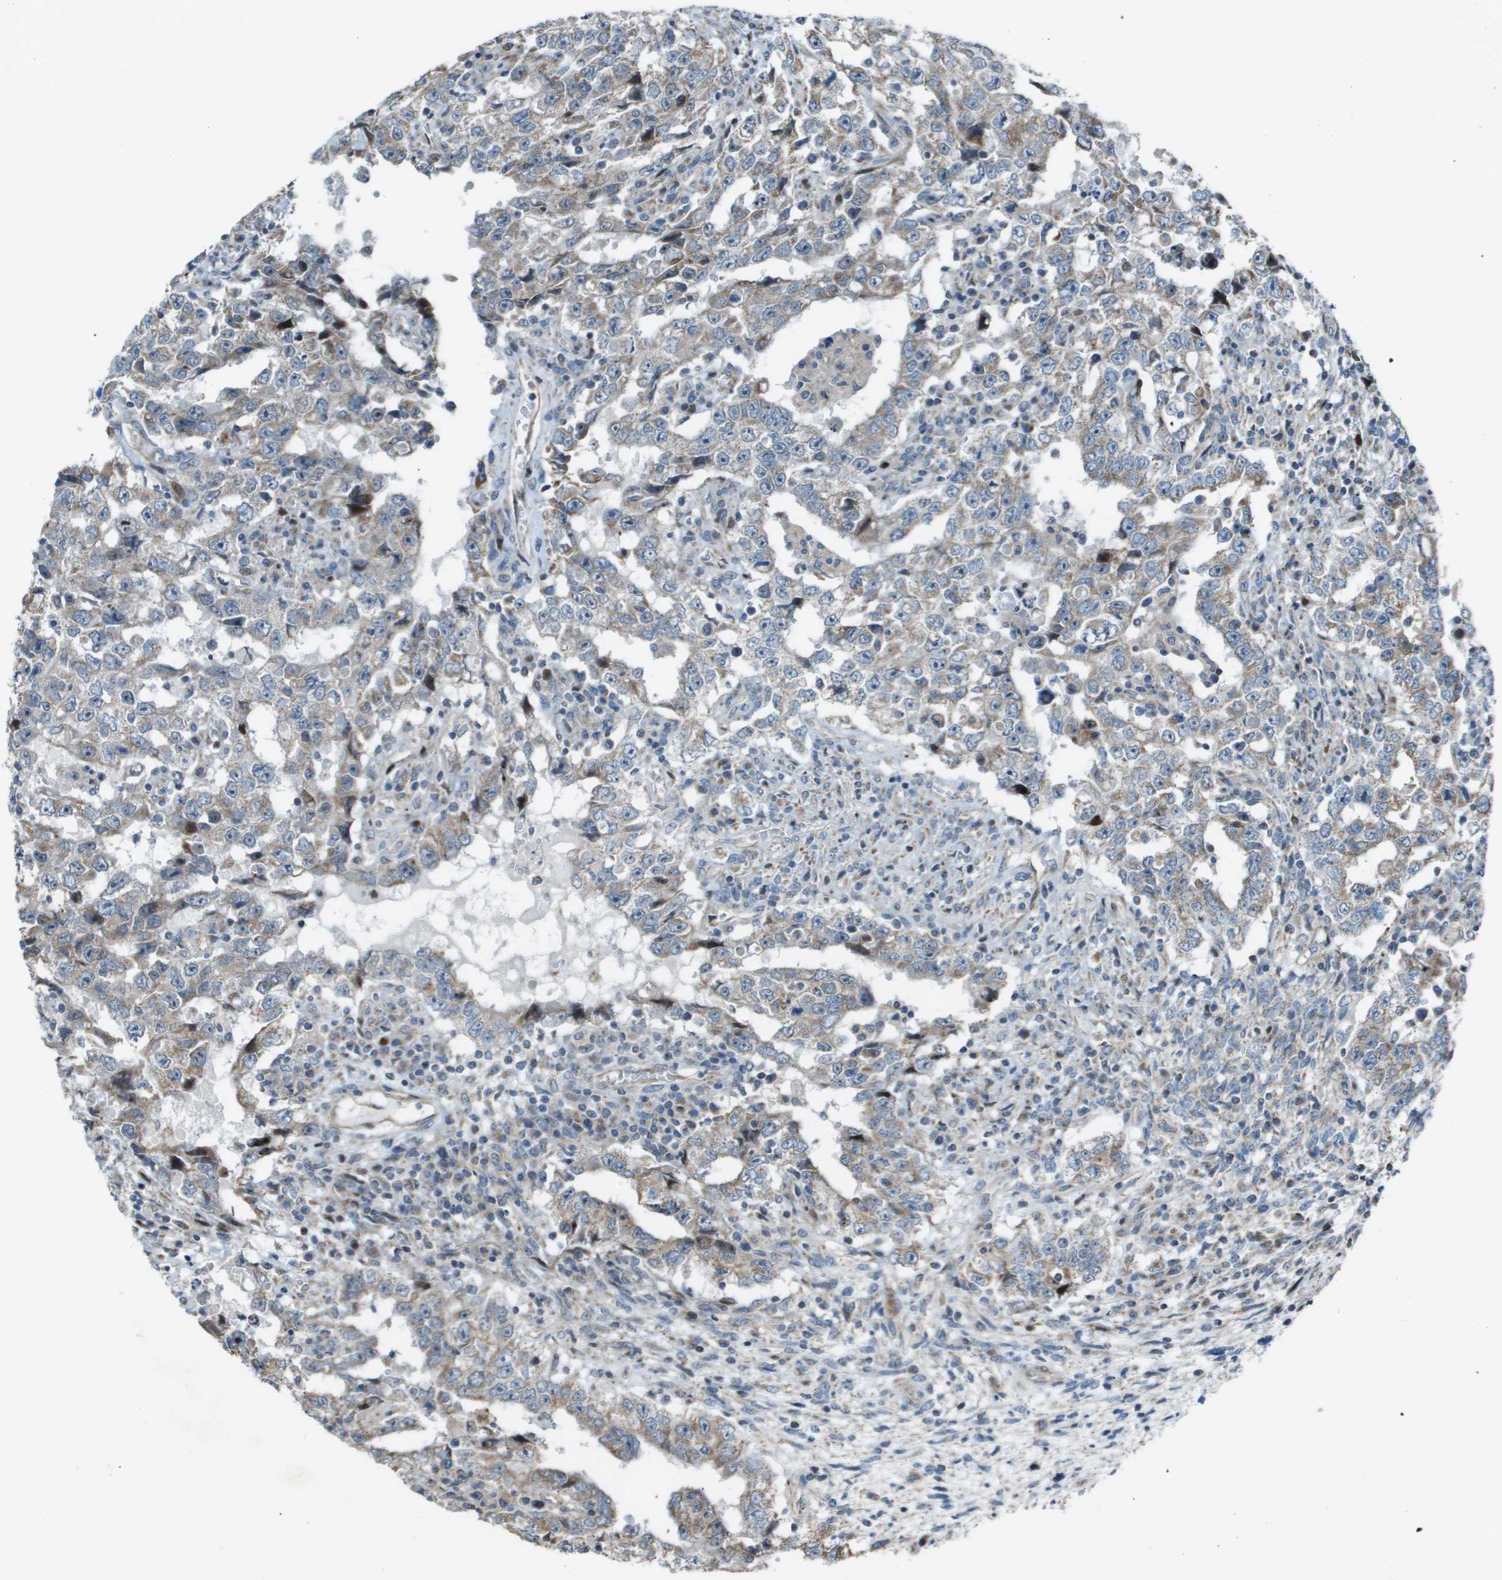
{"staining": {"intensity": "weak", "quantity": "25%-75%", "location": "cytoplasmic/membranous"}, "tissue": "testis cancer", "cell_type": "Tumor cells", "image_type": "cancer", "snomed": [{"axis": "morphology", "description": "Carcinoma, Embryonal, NOS"}, {"axis": "topography", "description": "Testis"}], "caption": "About 25%-75% of tumor cells in testis cancer display weak cytoplasmic/membranous protein expression as visualized by brown immunohistochemical staining.", "gene": "MGAT3", "patient": {"sex": "male", "age": 26}}